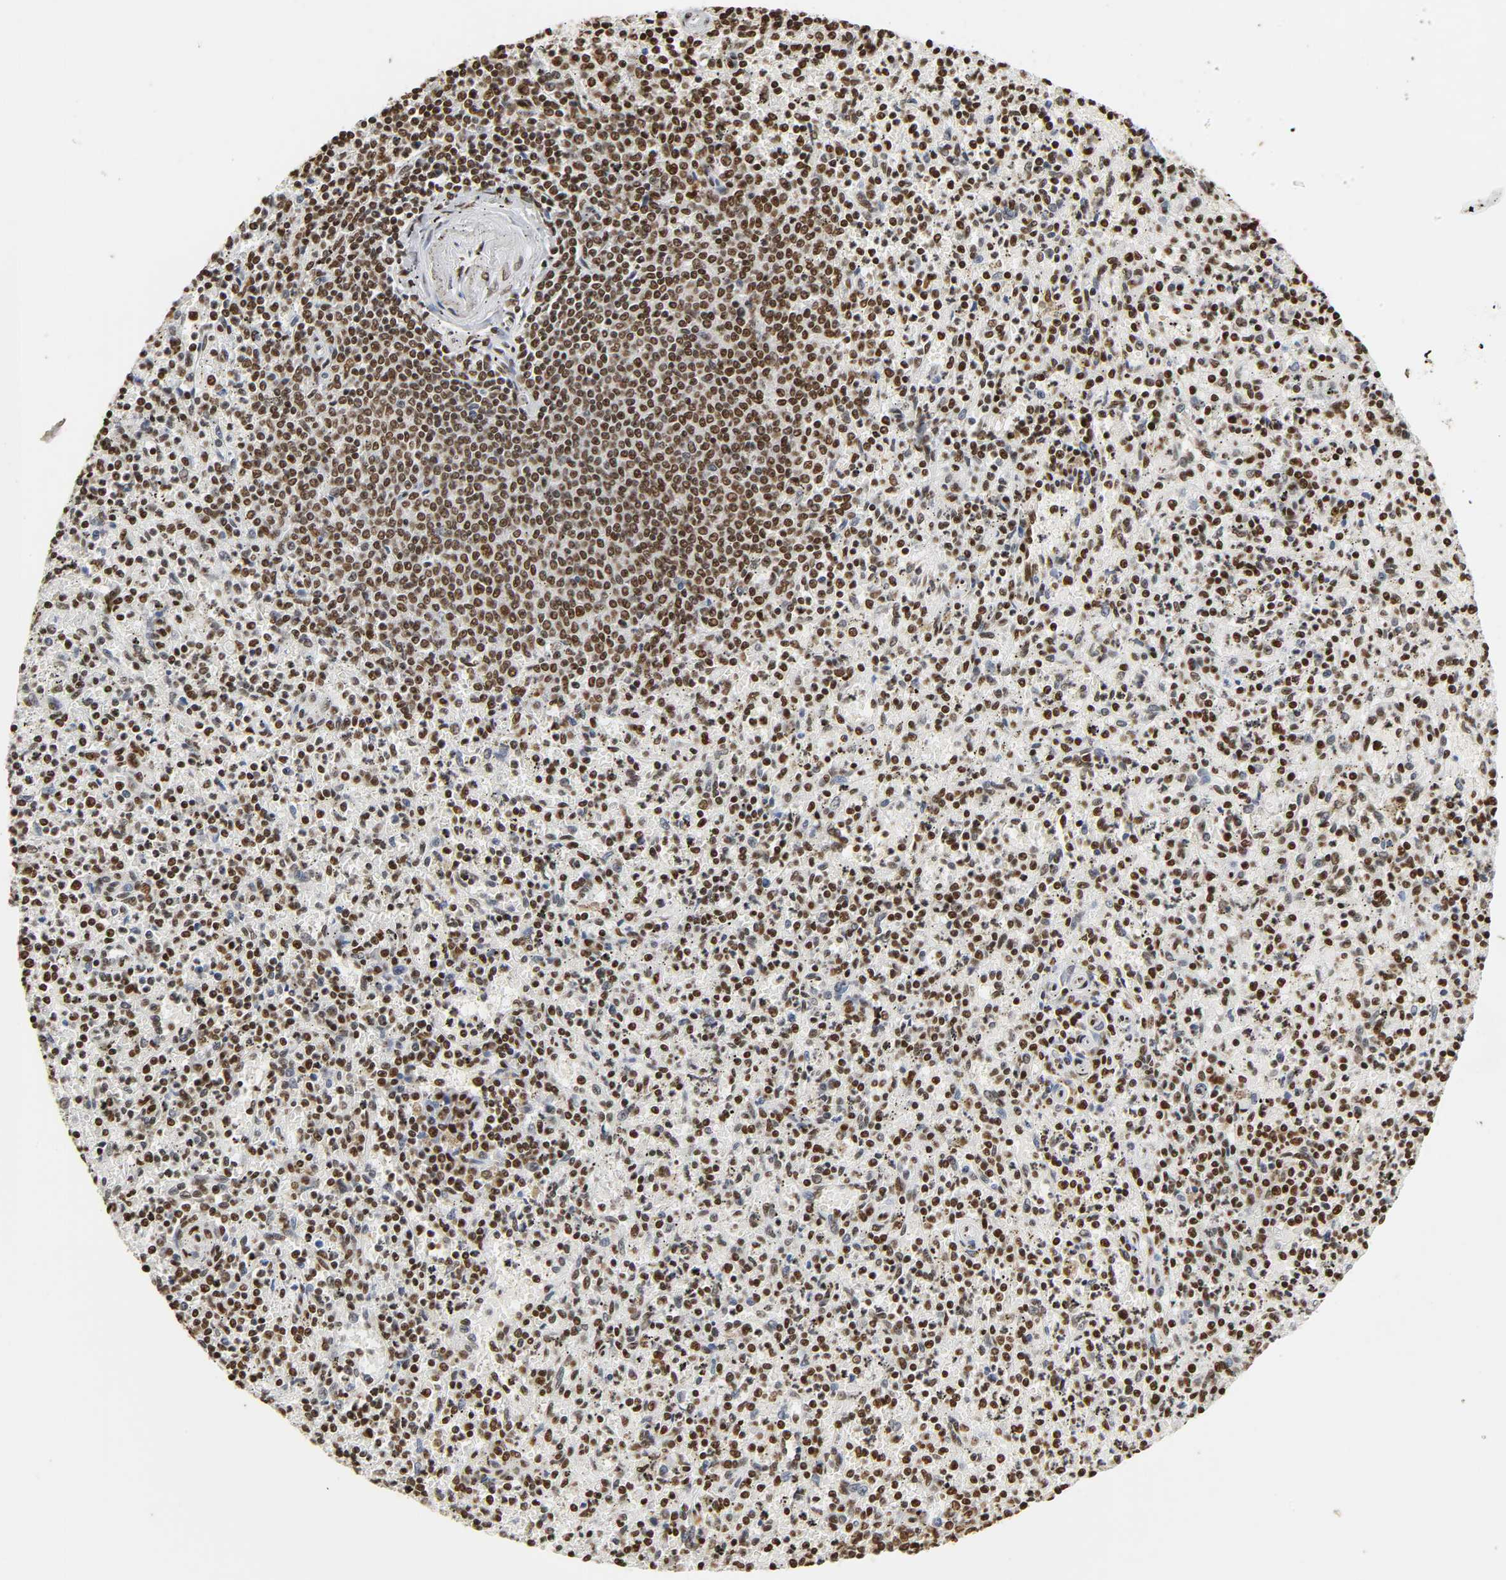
{"staining": {"intensity": "strong", "quantity": ">75%", "location": "nuclear"}, "tissue": "spleen", "cell_type": "Cells in red pulp", "image_type": "normal", "snomed": [{"axis": "morphology", "description": "Normal tissue, NOS"}, {"axis": "topography", "description": "Spleen"}], "caption": "Cells in red pulp reveal high levels of strong nuclear expression in about >75% of cells in normal spleen. The staining was performed using DAB (3,3'-diaminobenzidine), with brown indicating positive protein expression. Nuclei are stained blue with hematoxylin.", "gene": "HNRNPC", "patient": {"sex": "male", "age": 72}}